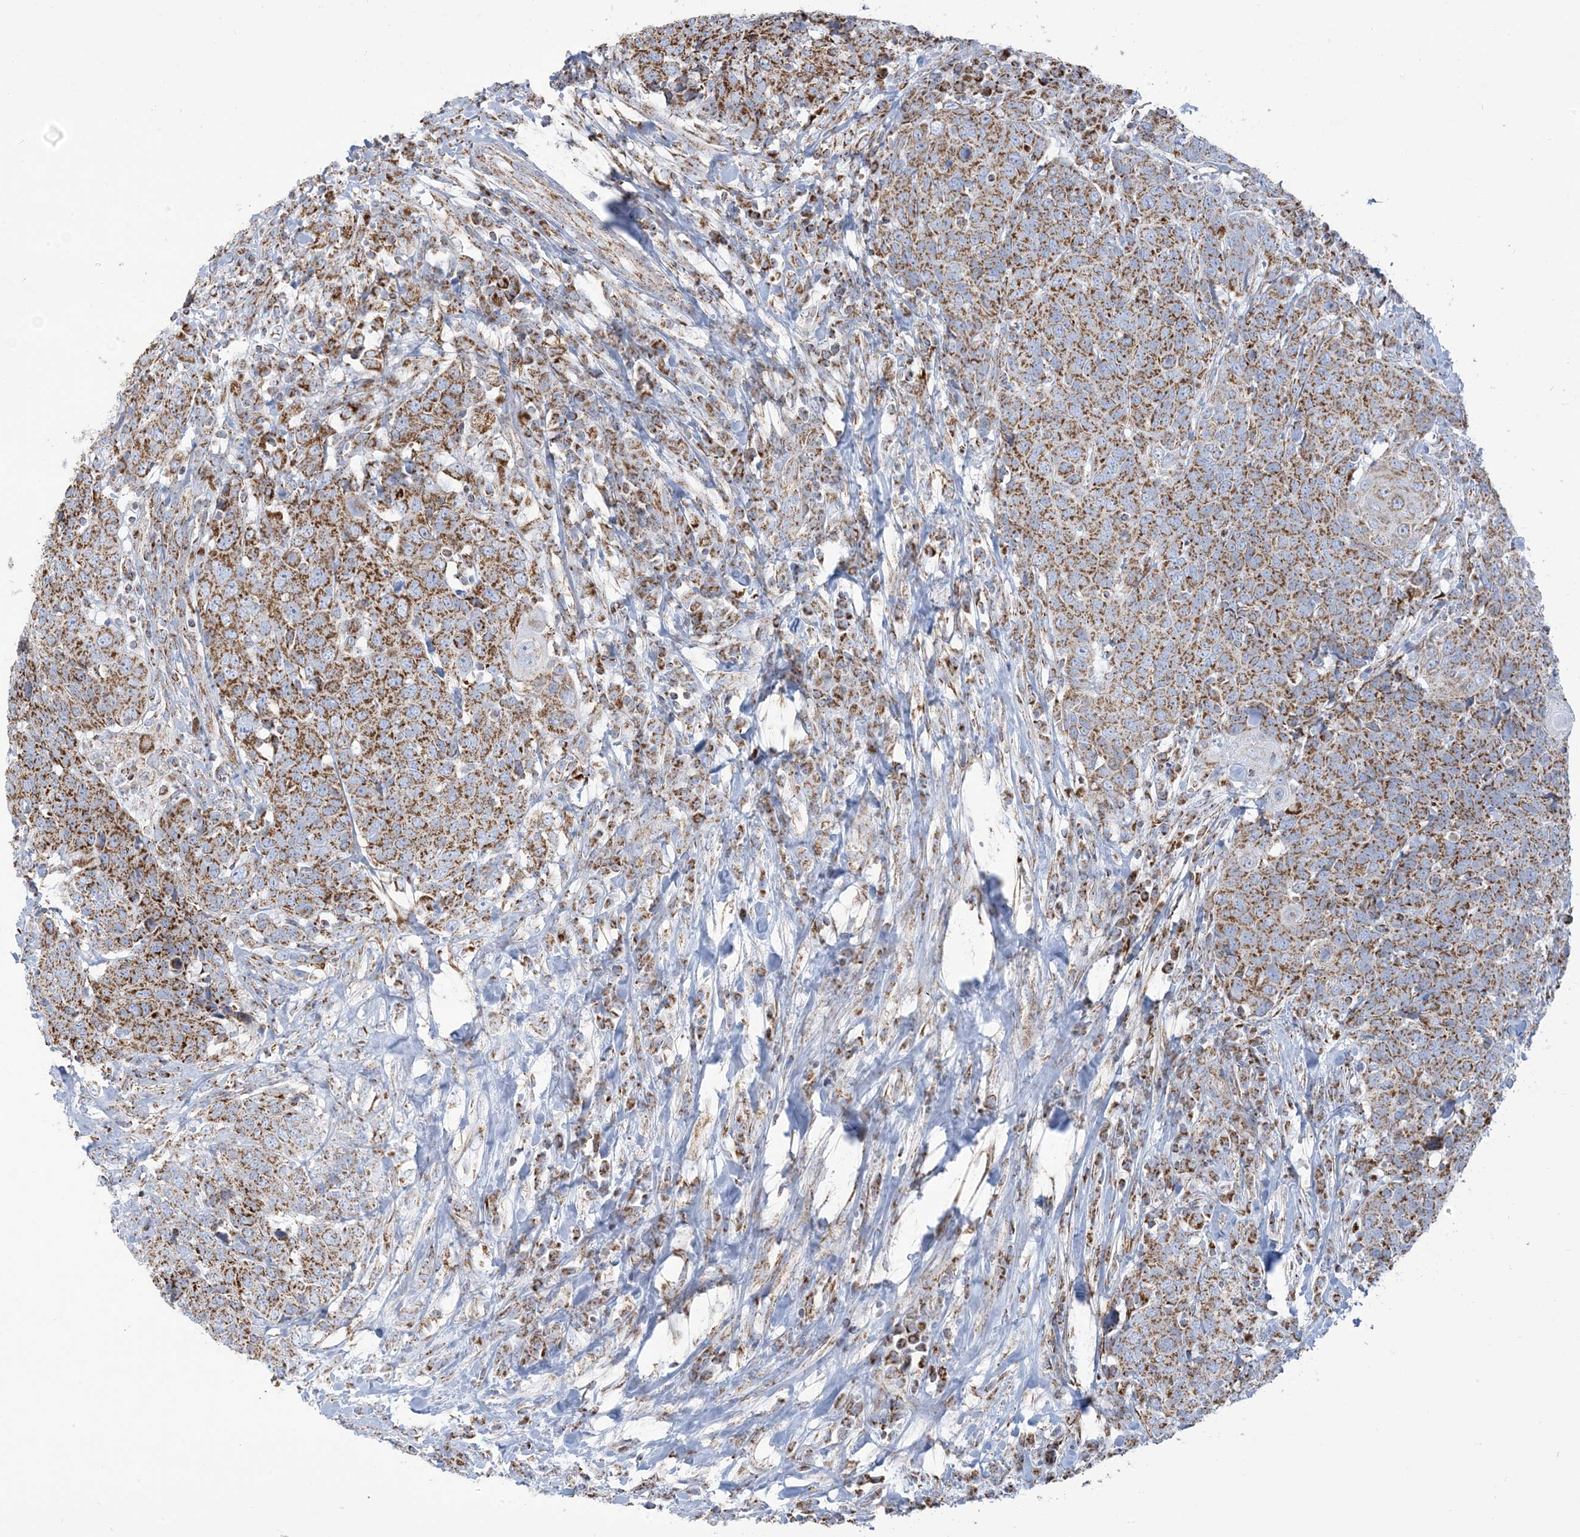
{"staining": {"intensity": "moderate", "quantity": ">75%", "location": "cytoplasmic/membranous"}, "tissue": "head and neck cancer", "cell_type": "Tumor cells", "image_type": "cancer", "snomed": [{"axis": "morphology", "description": "Squamous cell carcinoma, NOS"}, {"axis": "topography", "description": "Head-Neck"}], "caption": "Protein analysis of head and neck cancer tissue demonstrates moderate cytoplasmic/membranous expression in about >75% of tumor cells.", "gene": "SAMM50", "patient": {"sex": "male", "age": 66}}